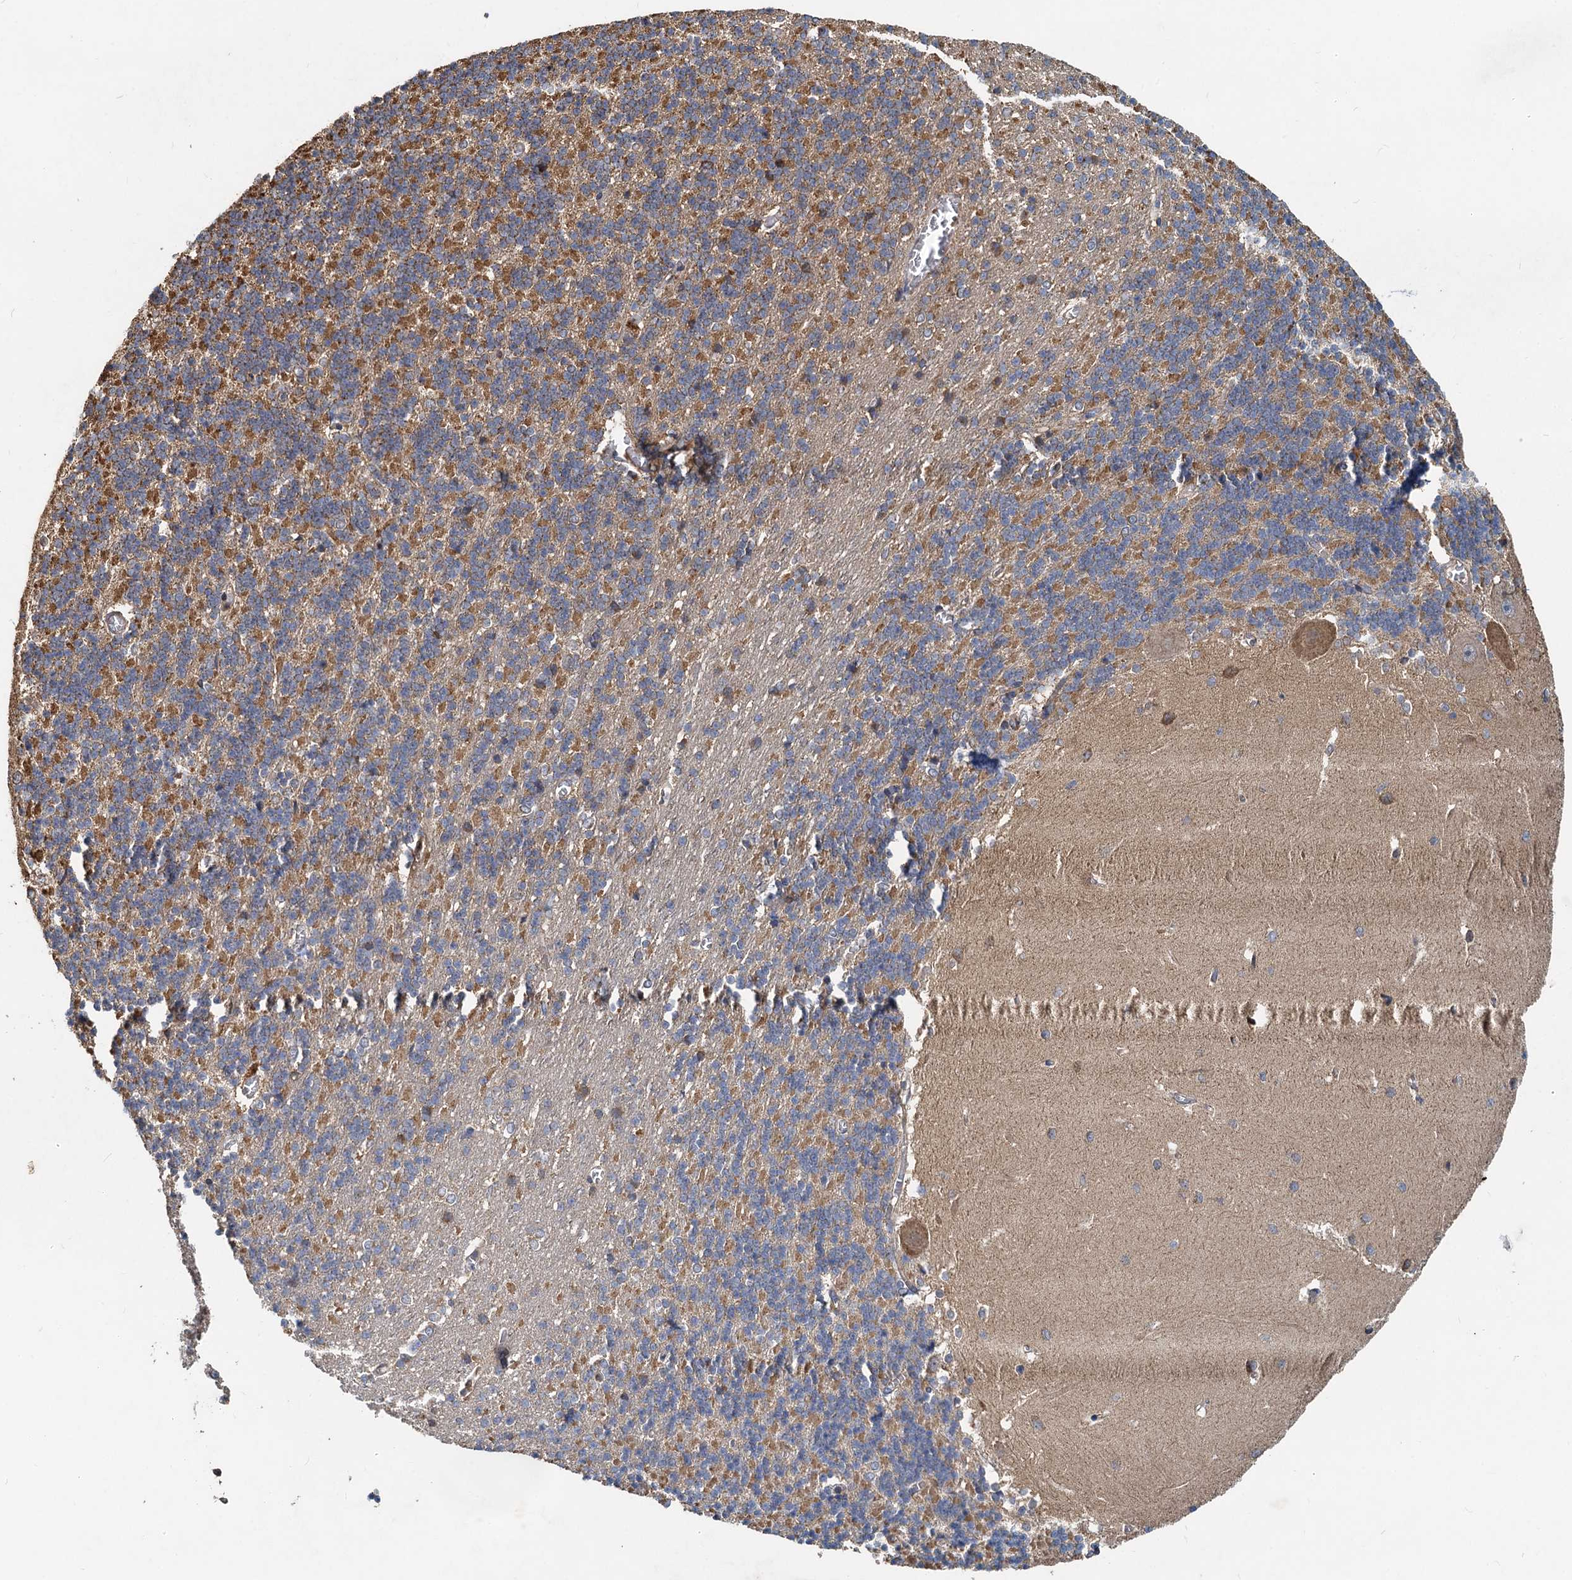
{"staining": {"intensity": "moderate", "quantity": "25%-75%", "location": "cytoplasmic/membranous"}, "tissue": "cerebellum", "cell_type": "Cells in granular layer", "image_type": "normal", "snomed": [{"axis": "morphology", "description": "Normal tissue, NOS"}, {"axis": "topography", "description": "Cerebellum"}], "caption": "IHC of benign cerebellum shows medium levels of moderate cytoplasmic/membranous positivity in about 25%-75% of cells in granular layer. The staining was performed using DAB (3,3'-diaminobenzidine), with brown indicating positive protein expression. Nuclei are stained blue with hematoxylin.", "gene": "SDS", "patient": {"sex": "male", "age": 37}}